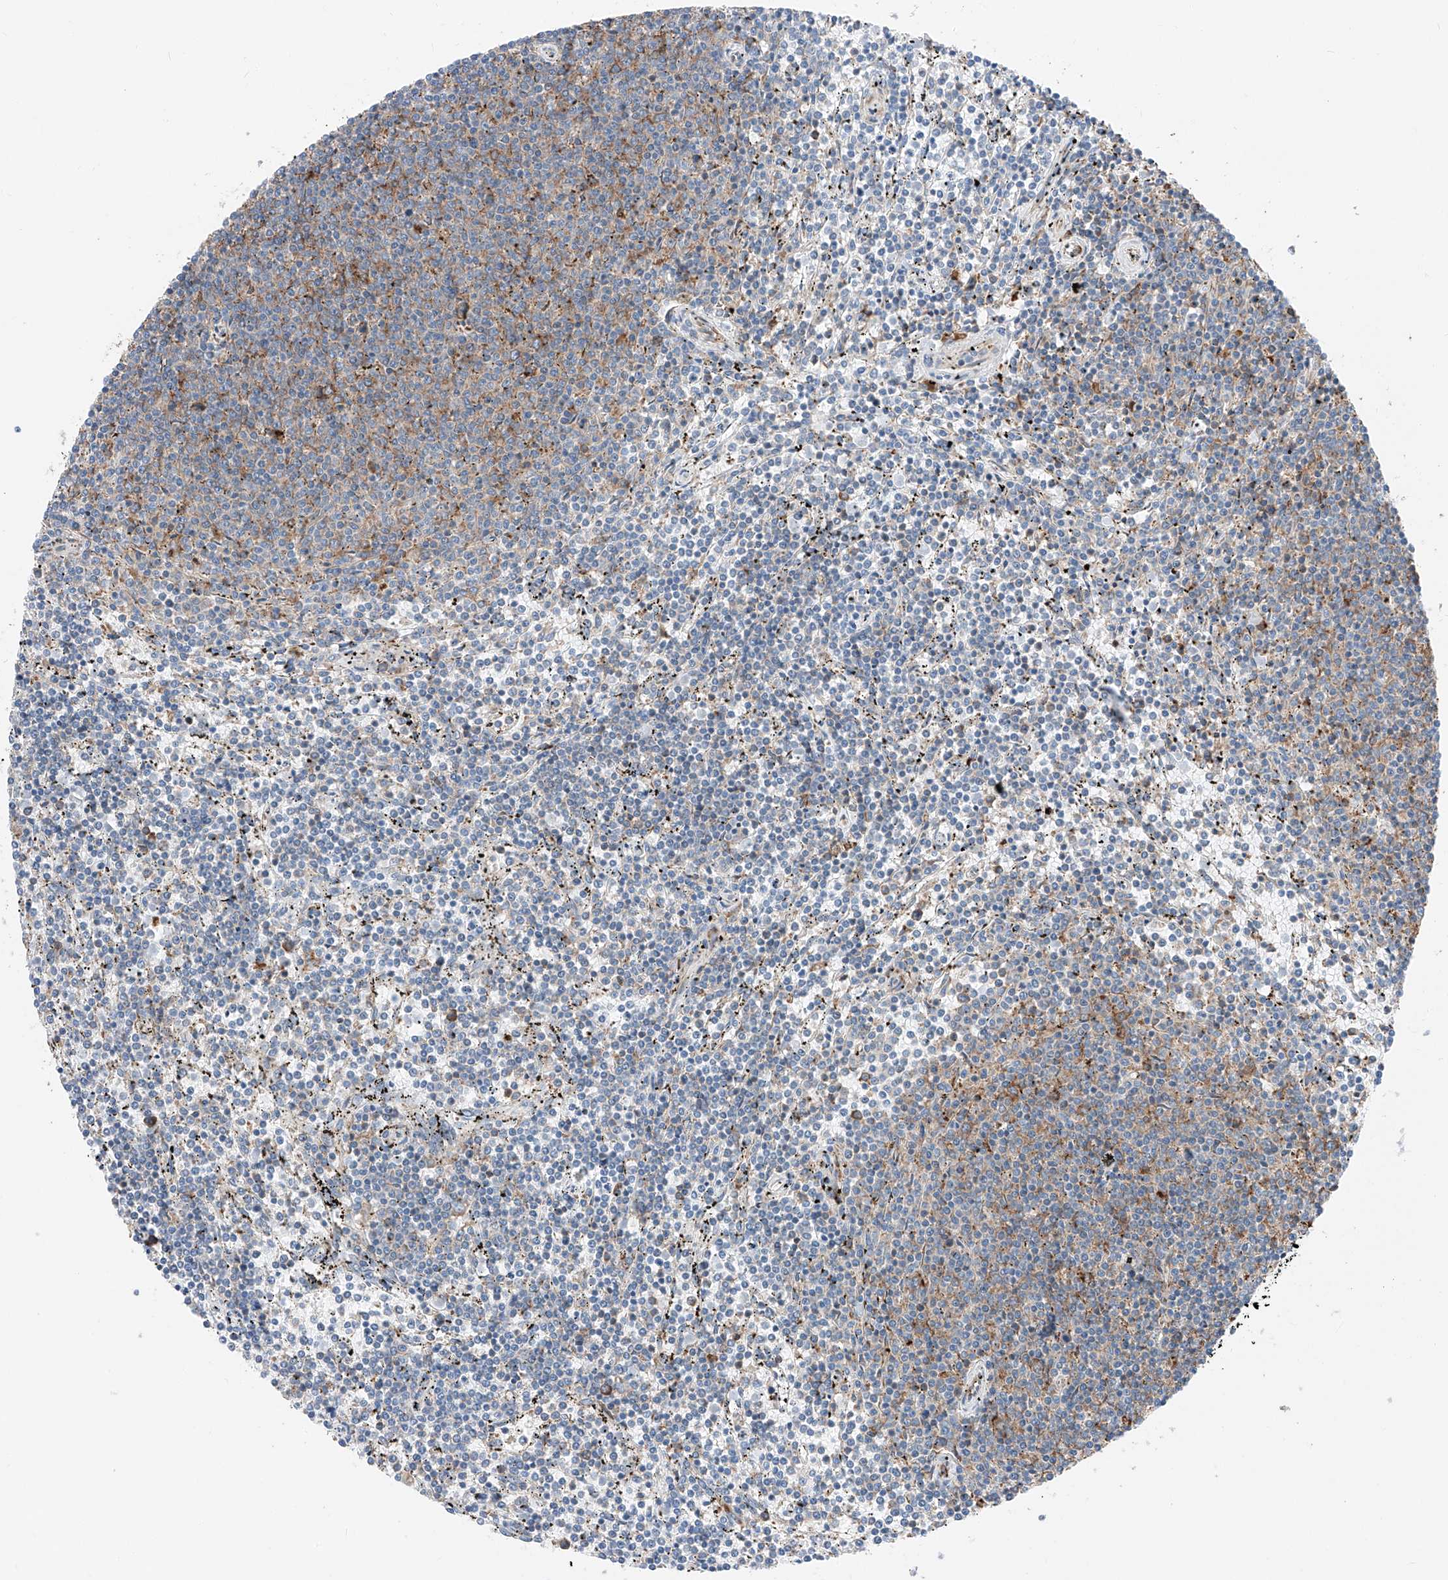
{"staining": {"intensity": "weak", "quantity": "<25%", "location": "cytoplasmic/membranous"}, "tissue": "lymphoma", "cell_type": "Tumor cells", "image_type": "cancer", "snomed": [{"axis": "morphology", "description": "Malignant lymphoma, non-Hodgkin's type, Low grade"}, {"axis": "topography", "description": "Spleen"}], "caption": "Immunohistochemical staining of human lymphoma demonstrates no significant staining in tumor cells.", "gene": "CRELD1", "patient": {"sex": "female", "age": 50}}